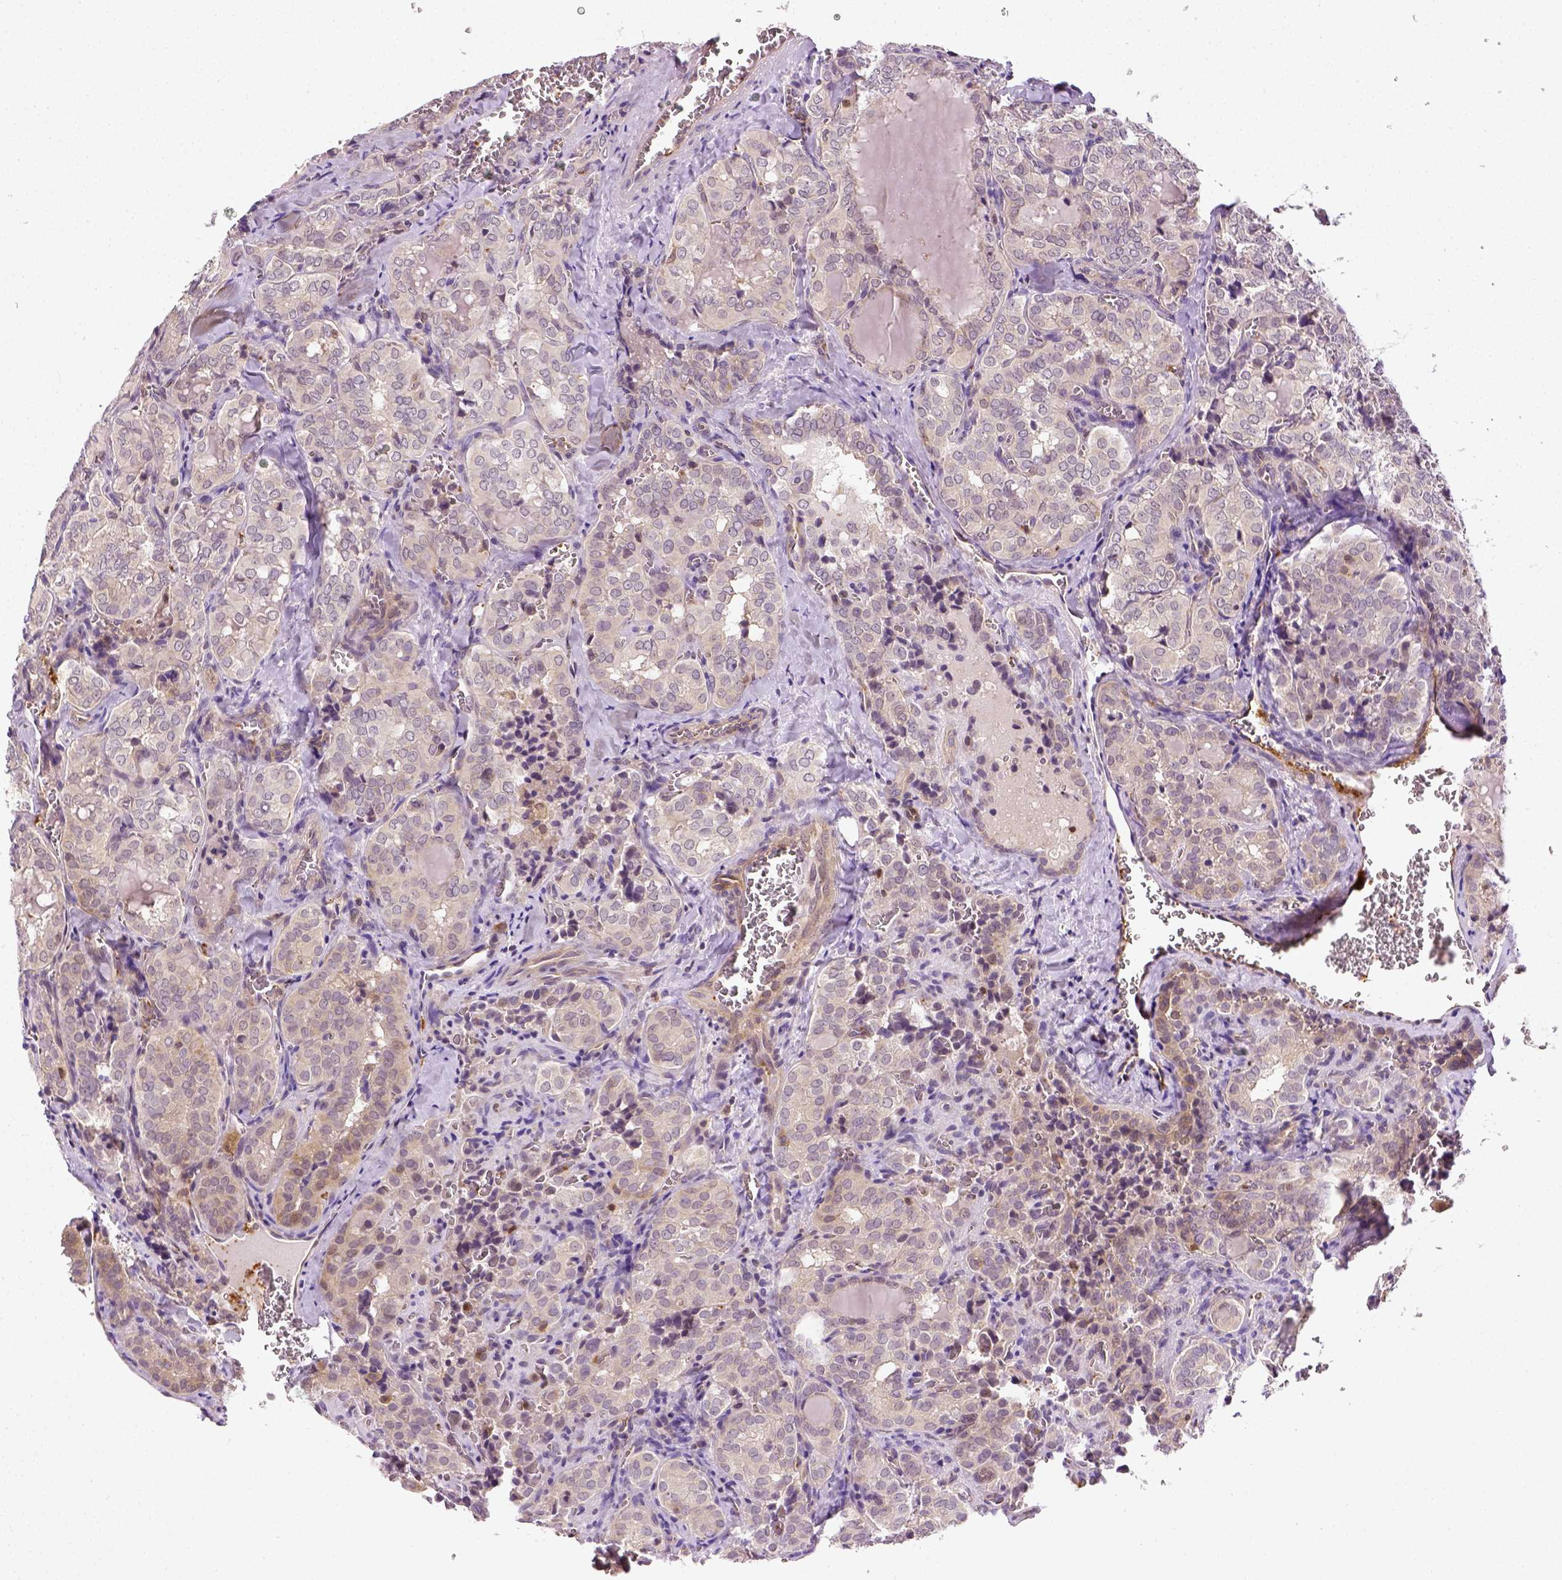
{"staining": {"intensity": "negative", "quantity": "none", "location": "none"}, "tissue": "thyroid cancer", "cell_type": "Tumor cells", "image_type": "cancer", "snomed": [{"axis": "morphology", "description": "Papillary adenocarcinoma, NOS"}, {"axis": "topography", "description": "Thyroid gland"}], "caption": "Tumor cells show no significant protein expression in thyroid cancer.", "gene": "MATK", "patient": {"sex": "female", "age": 41}}